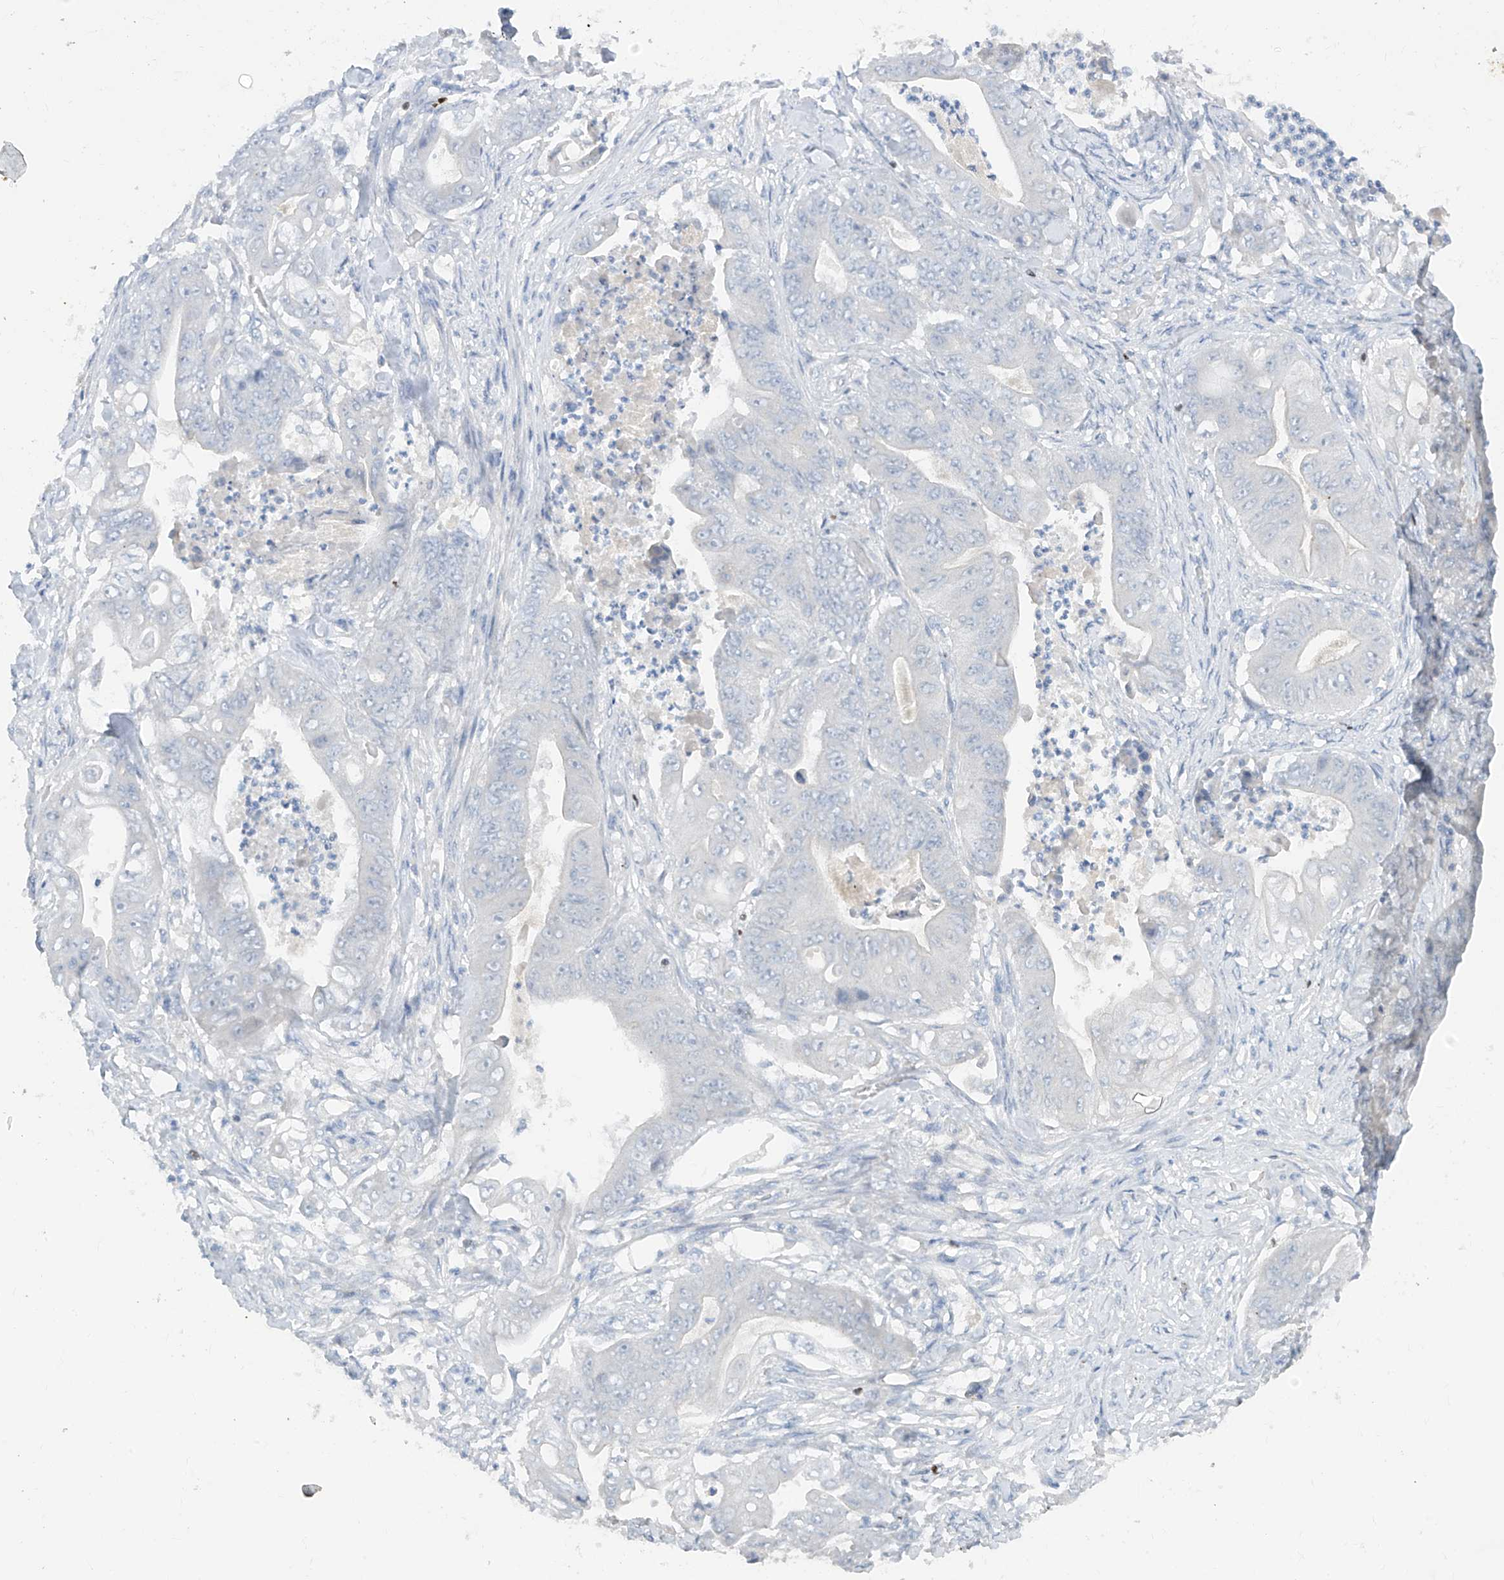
{"staining": {"intensity": "negative", "quantity": "none", "location": "none"}, "tissue": "stomach cancer", "cell_type": "Tumor cells", "image_type": "cancer", "snomed": [{"axis": "morphology", "description": "Adenocarcinoma, NOS"}, {"axis": "topography", "description": "Stomach"}], "caption": "Protein analysis of stomach cancer (adenocarcinoma) shows no significant staining in tumor cells.", "gene": "TBX21", "patient": {"sex": "female", "age": 73}}